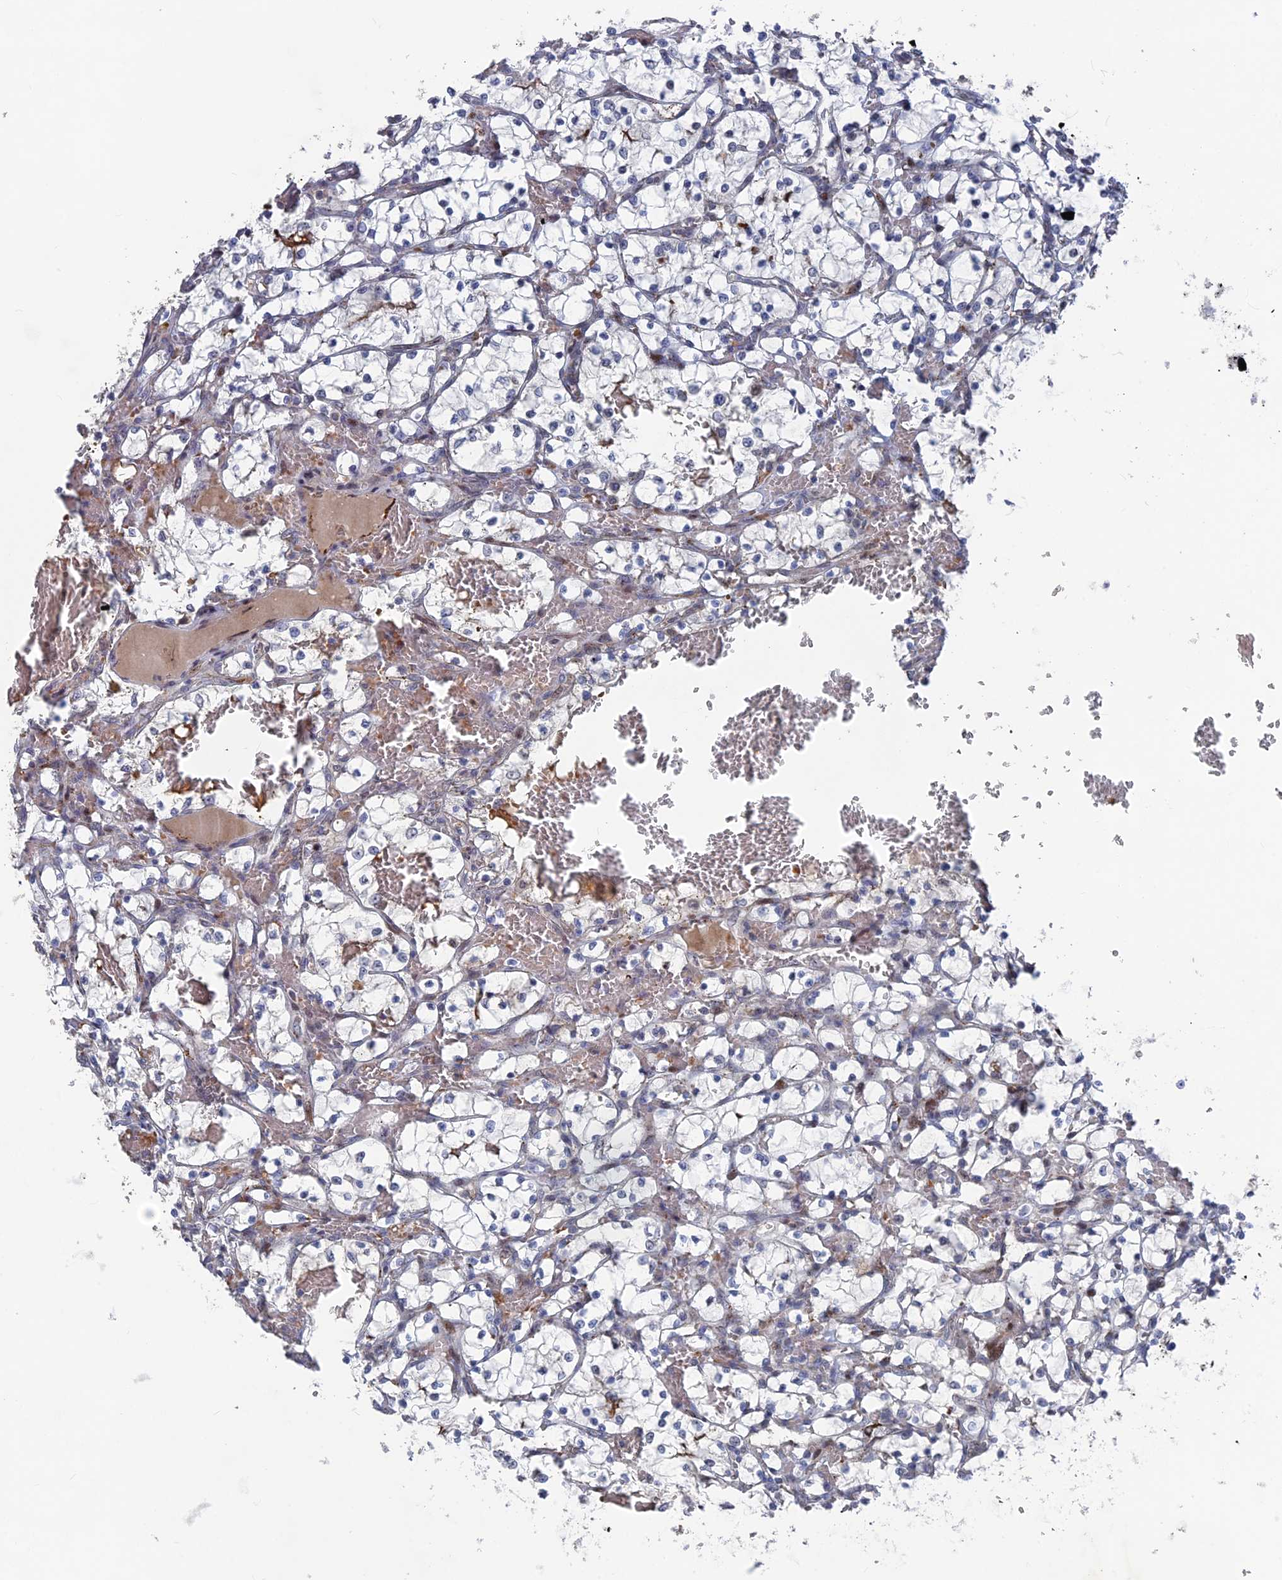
{"staining": {"intensity": "negative", "quantity": "none", "location": "none"}, "tissue": "renal cancer", "cell_type": "Tumor cells", "image_type": "cancer", "snomed": [{"axis": "morphology", "description": "Adenocarcinoma, NOS"}, {"axis": "topography", "description": "Kidney"}], "caption": "The IHC photomicrograph has no significant positivity in tumor cells of renal cancer (adenocarcinoma) tissue.", "gene": "SH3D21", "patient": {"sex": "female", "age": 69}}